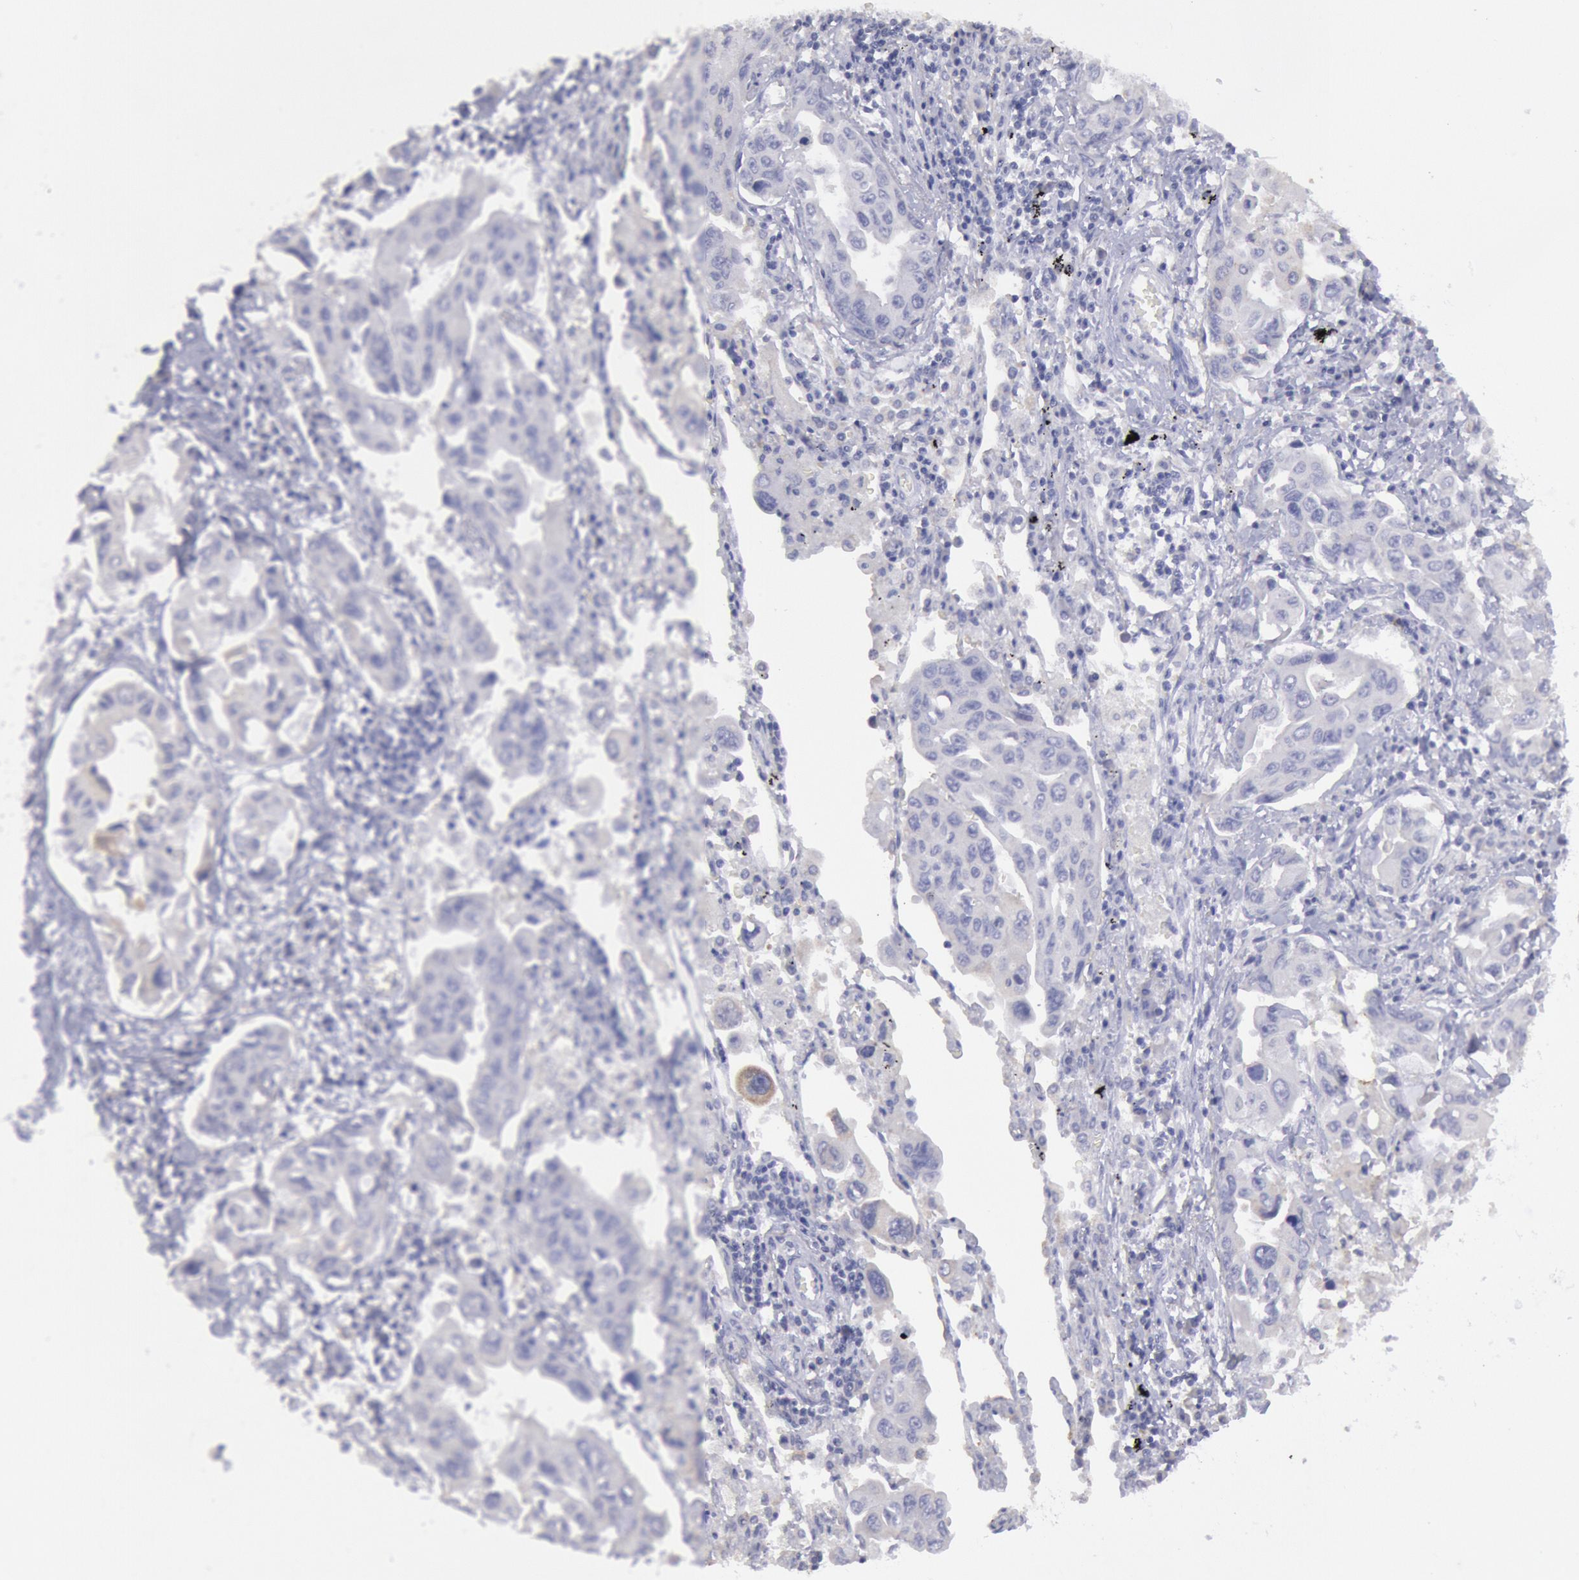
{"staining": {"intensity": "negative", "quantity": "none", "location": "none"}, "tissue": "lung cancer", "cell_type": "Tumor cells", "image_type": "cancer", "snomed": [{"axis": "morphology", "description": "Adenocarcinoma, NOS"}, {"axis": "topography", "description": "Lung"}], "caption": "An image of adenocarcinoma (lung) stained for a protein exhibits no brown staining in tumor cells. (DAB (3,3'-diaminobenzidine) immunohistochemistry (IHC) with hematoxylin counter stain).", "gene": "MYH7", "patient": {"sex": "male", "age": 64}}